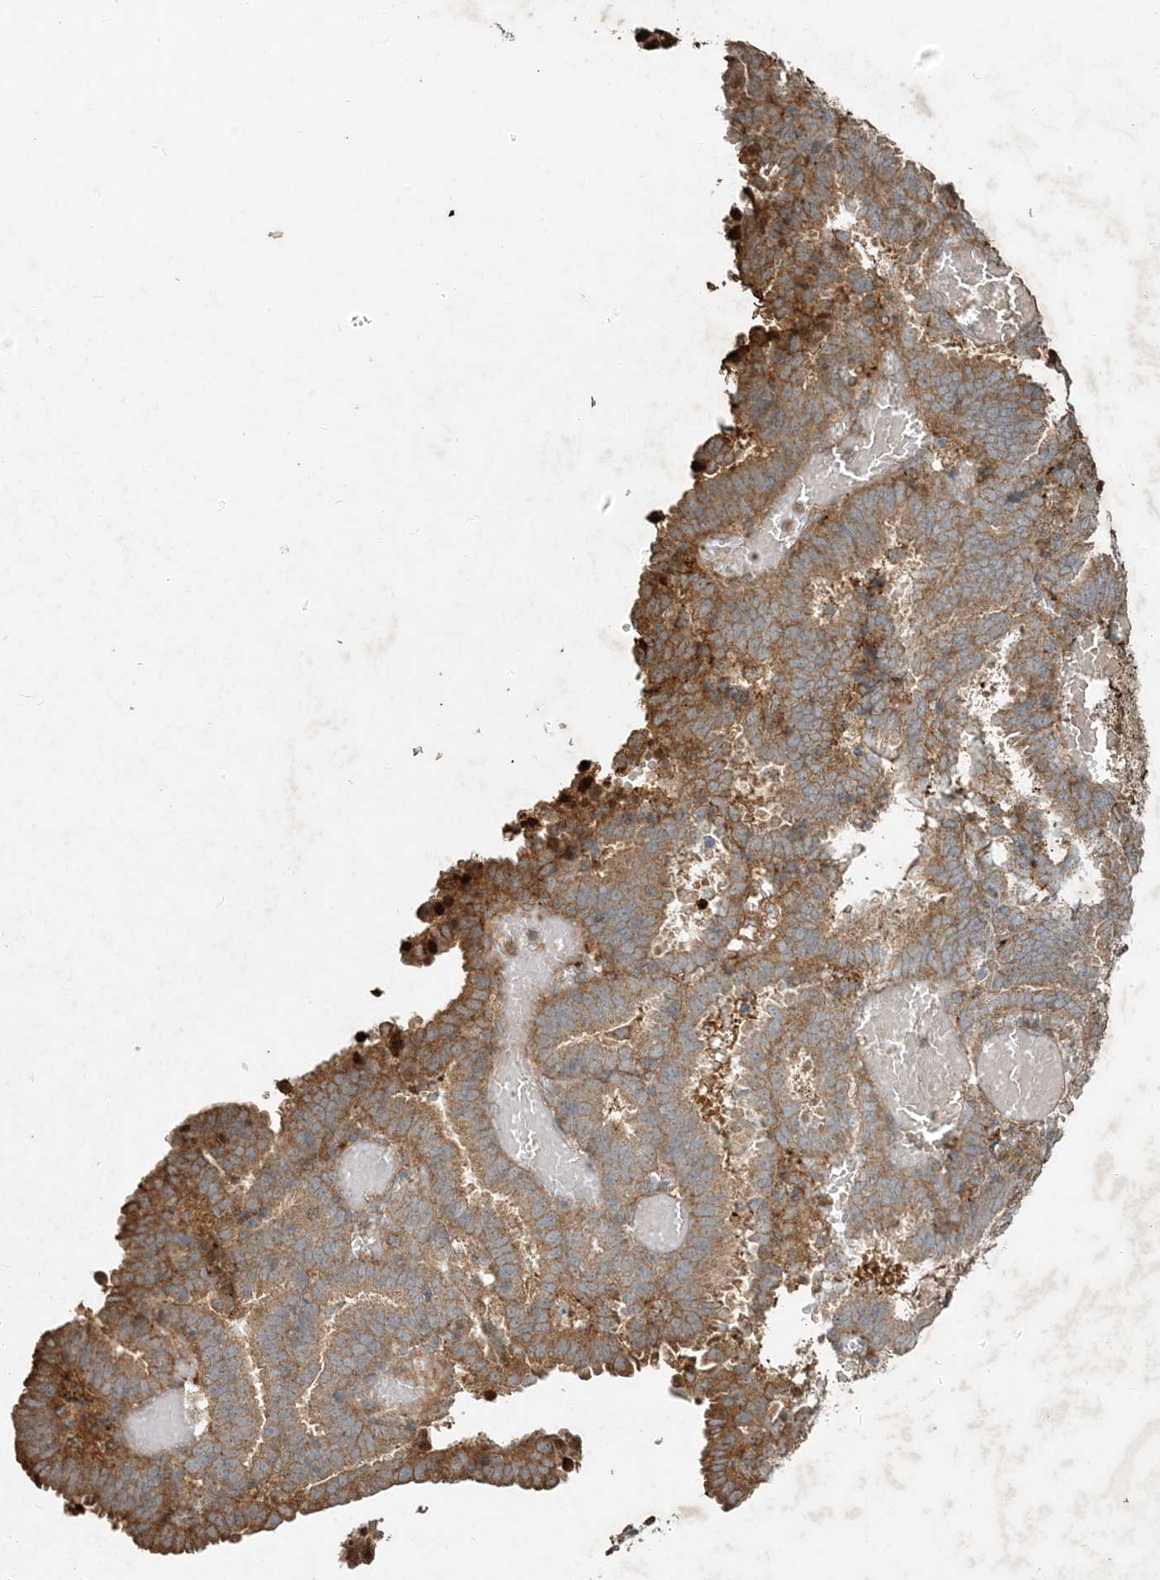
{"staining": {"intensity": "strong", "quantity": ">75%", "location": "cytoplasmic/membranous"}, "tissue": "endometrial cancer", "cell_type": "Tumor cells", "image_type": "cancer", "snomed": [{"axis": "morphology", "description": "Adenocarcinoma, NOS"}, {"axis": "topography", "description": "Uterus"}], "caption": "Protein analysis of endometrial cancer (adenocarcinoma) tissue shows strong cytoplasmic/membranous positivity in approximately >75% of tumor cells.", "gene": "MCOLN1", "patient": {"sex": "female", "age": 83}}